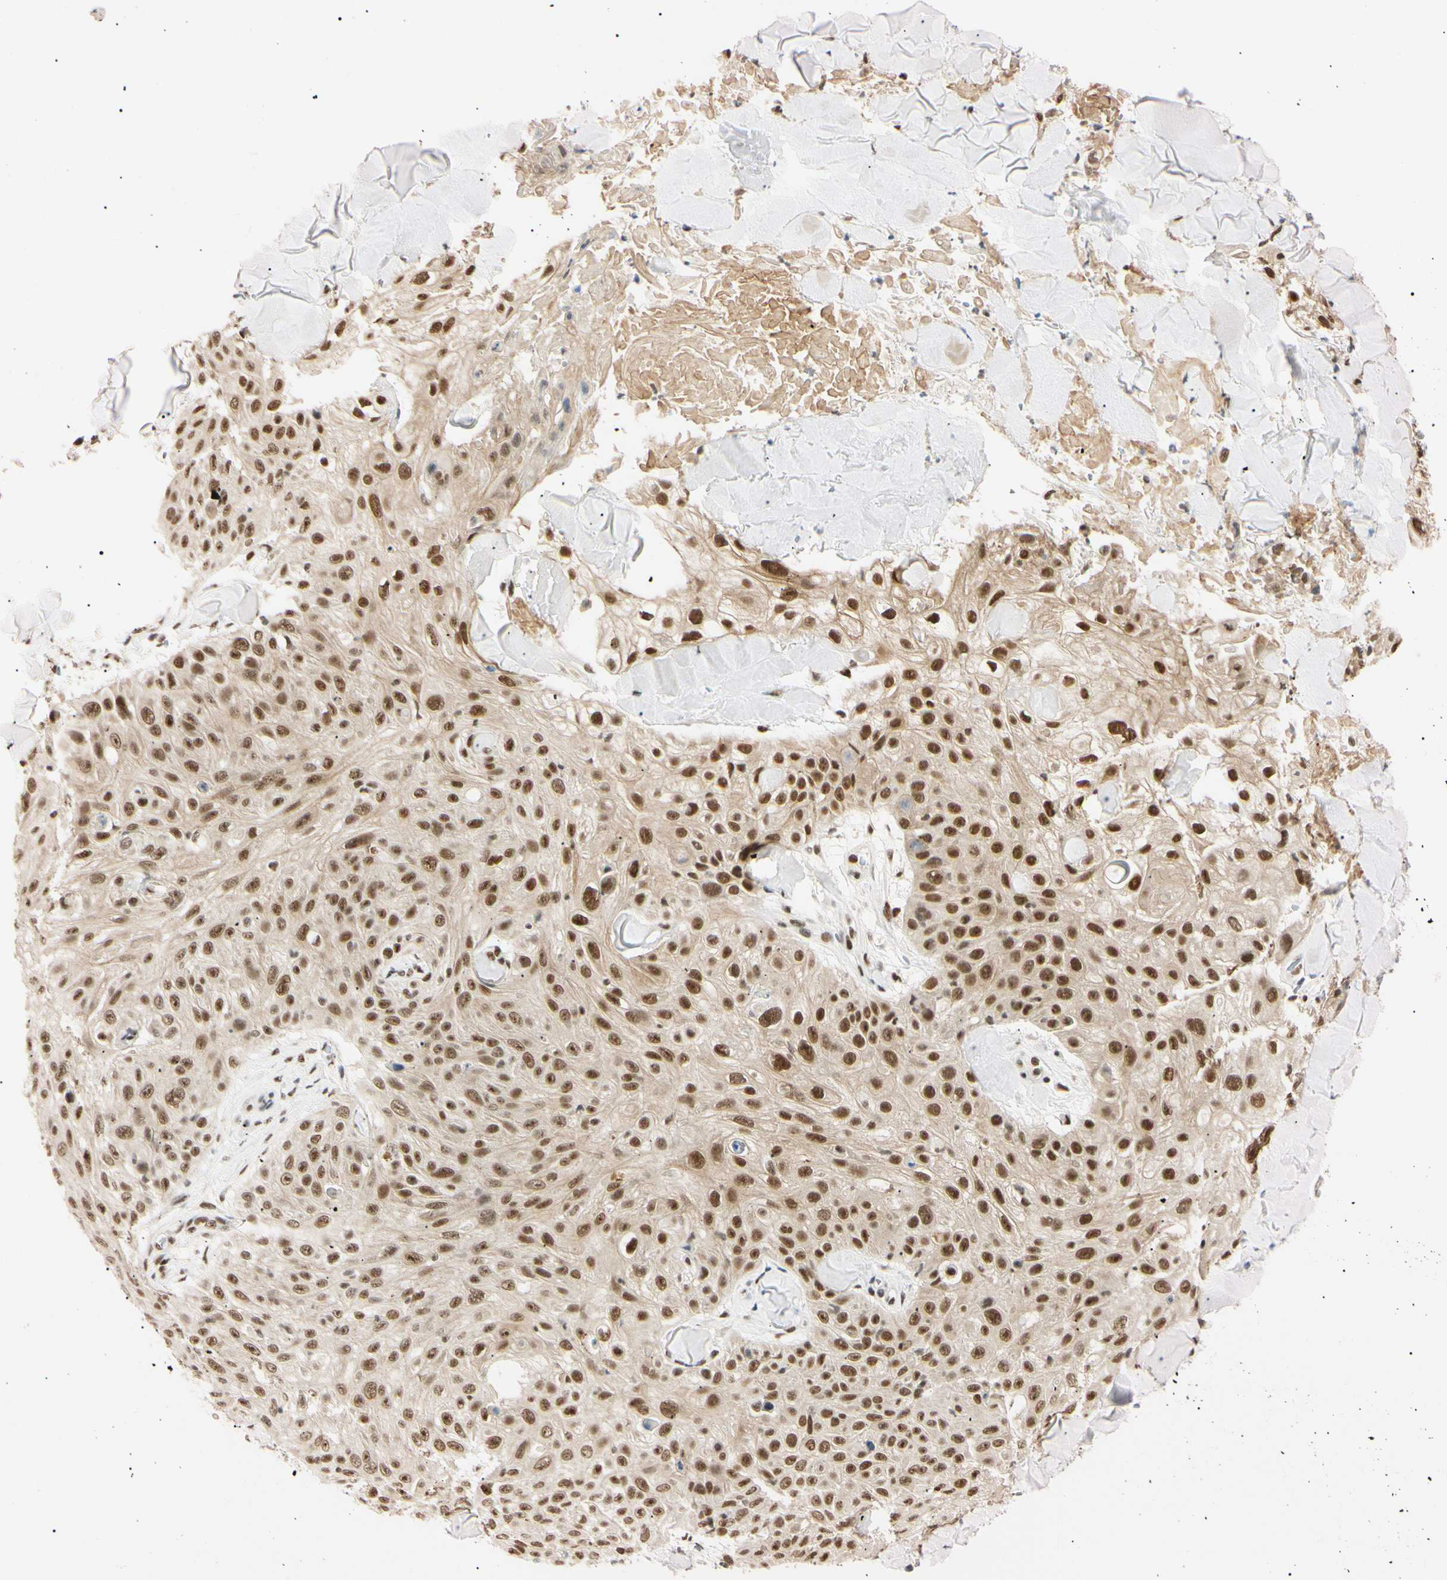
{"staining": {"intensity": "moderate", "quantity": ">75%", "location": "nuclear"}, "tissue": "skin cancer", "cell_type": "Tumor cells", "image_type": "cancer", "snomed": [{"axis": "morphology", "description": "Squamous cell carcinoma, NOS"}, {"axis": "topography", "description": "Skin"}], "caption": "Protein expression analysis of skin cancer demonstrates moderate nuclear expression in about >75% of tumor cells.", "gene": "ZNF134", "patient": {"sex": "male", "age": 86}}